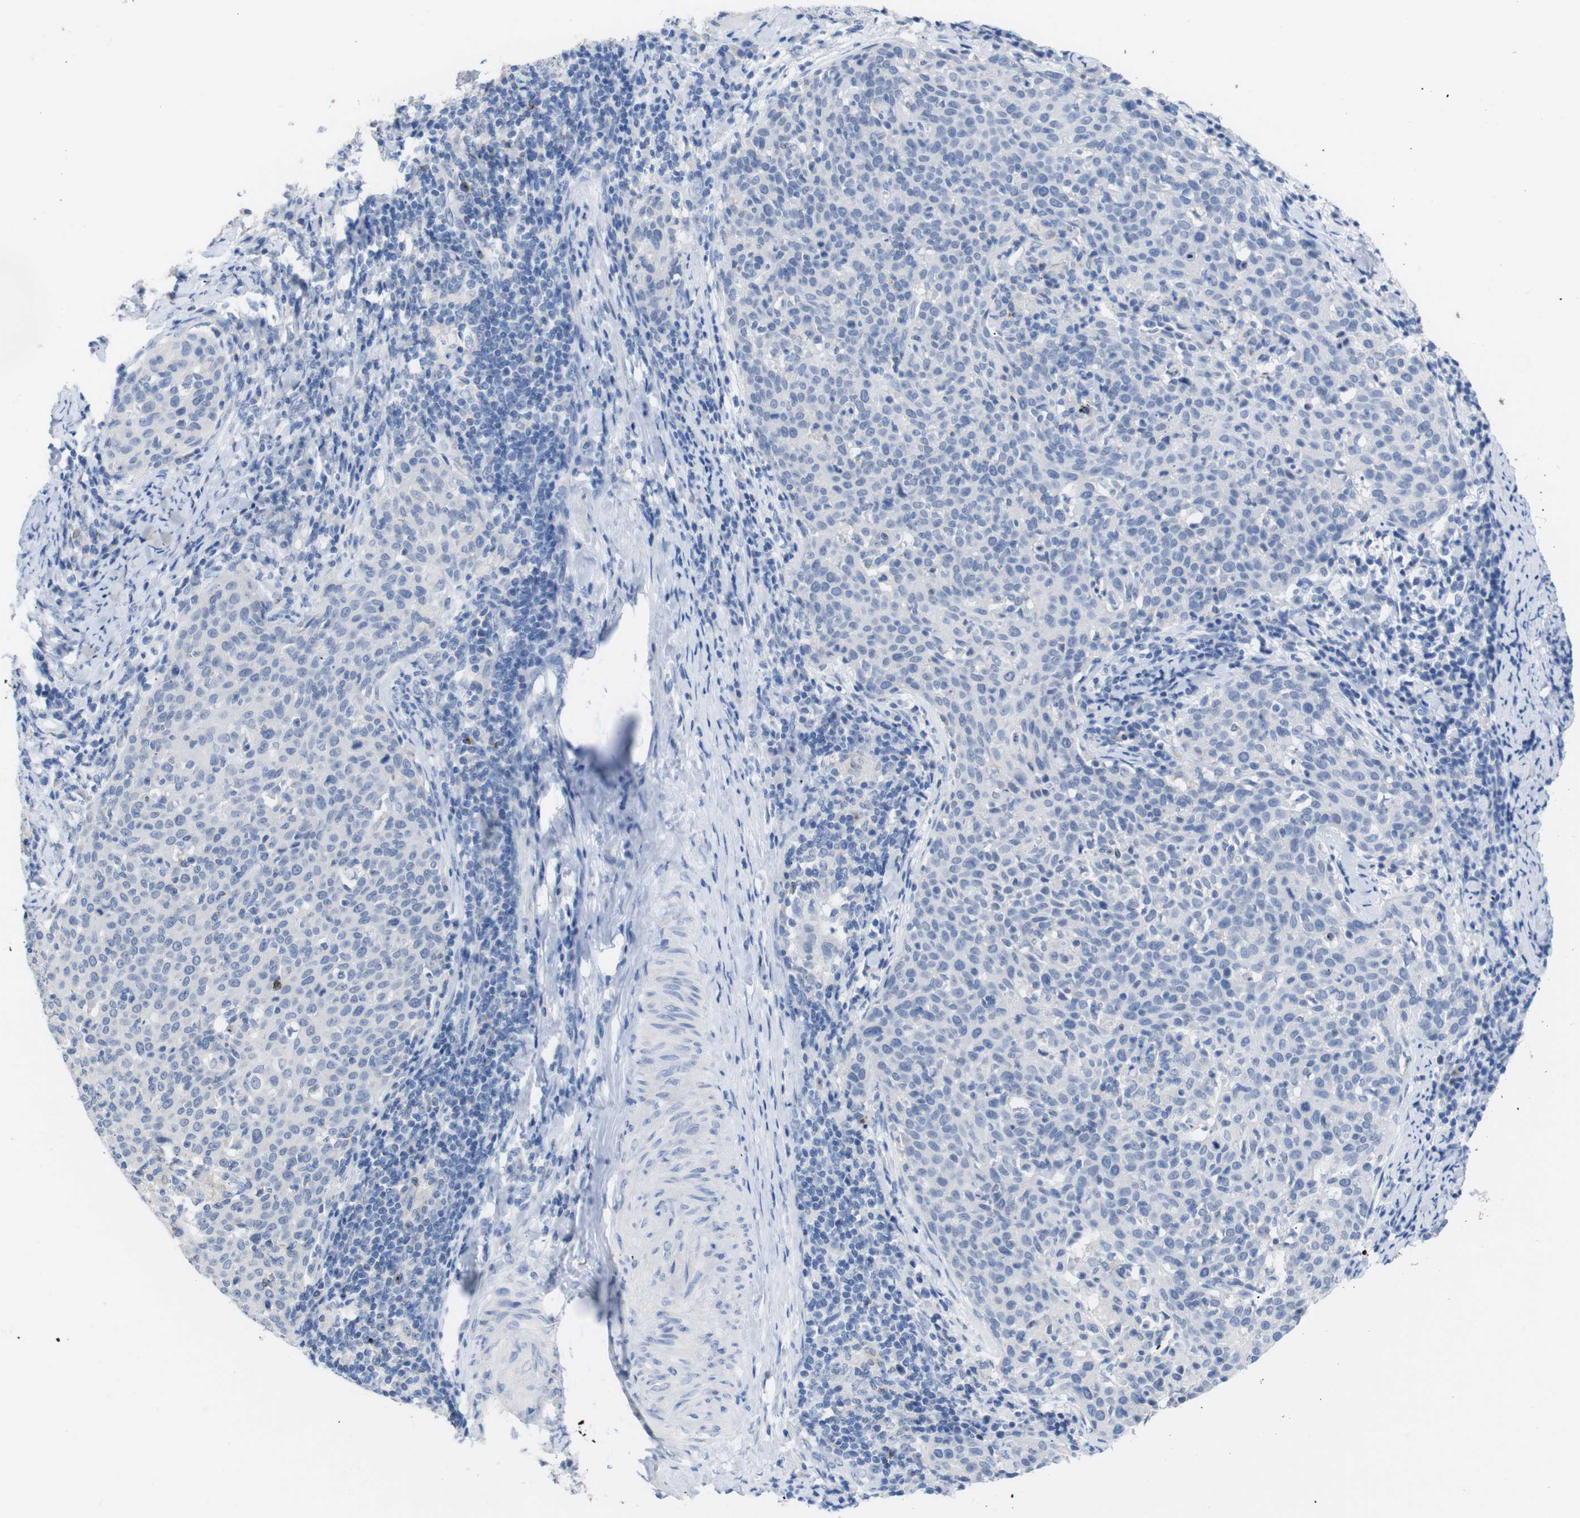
{"staining": {"intensity": "negative", "quantity": "none", "location": "none"}, "tissue": "cervical cancer", "cell_type": "Tumor cells", "image_type": "cancer", "snomed": [{"axis": "morphology", "description": "Squamous cell carcinoma, NOS"}, {"axis": "topography", "description": "Cervix"}], "caption": "High power microscopy histopathology image of an immunohistochemistry (IHC) micrograph of cervical squamous cell carcinoma, revealing no significant expression in tumor cells.", "gene": "LAG3", "patient": {"sex": "female", "age": 38}}